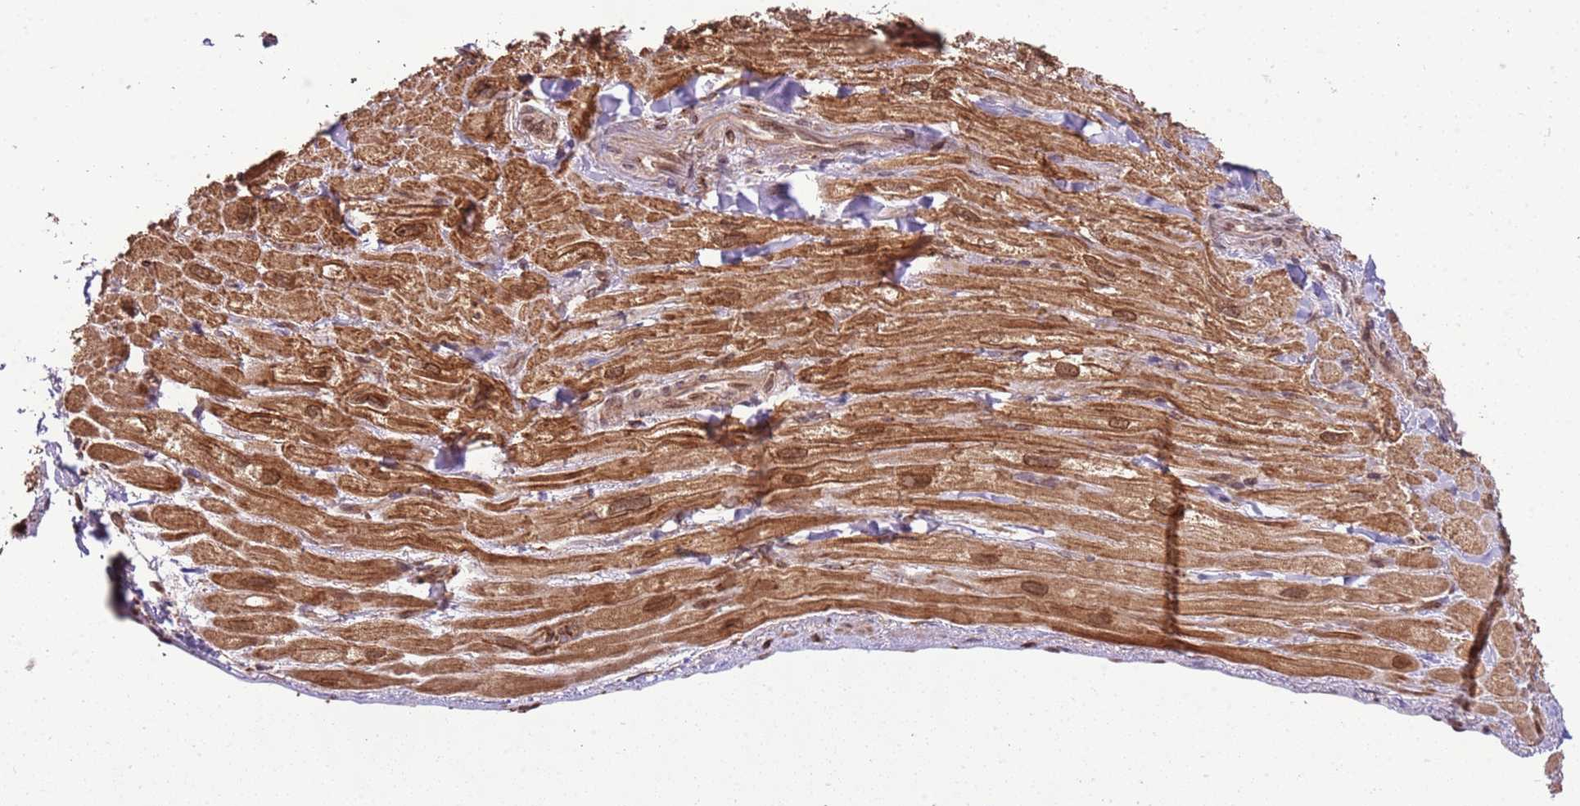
{"staining": {"intensity": "moderate", "quantity": "25%-75%", "location": "cytoplasmic/membranous,nuclear"}, "tissue": "heart muscle", "cell_type": "Cardiomyocytes", "image_type": "normal", "snomed": [{"axis": "morphology", "description": "Normal tissue, NOS"}, {"axis": "topography", "description": "Heart"}], "caption": "A photomicrograph showing moderate cytoplasmic/membranous,nuclear positivity in approximately 25%-75% of cardiomyocytes in unremarkable heart muscle, as visualized by brown immunohistochemical staining.", "gene": "CEP170", "patient": {"sex": "male", "age": 65}}